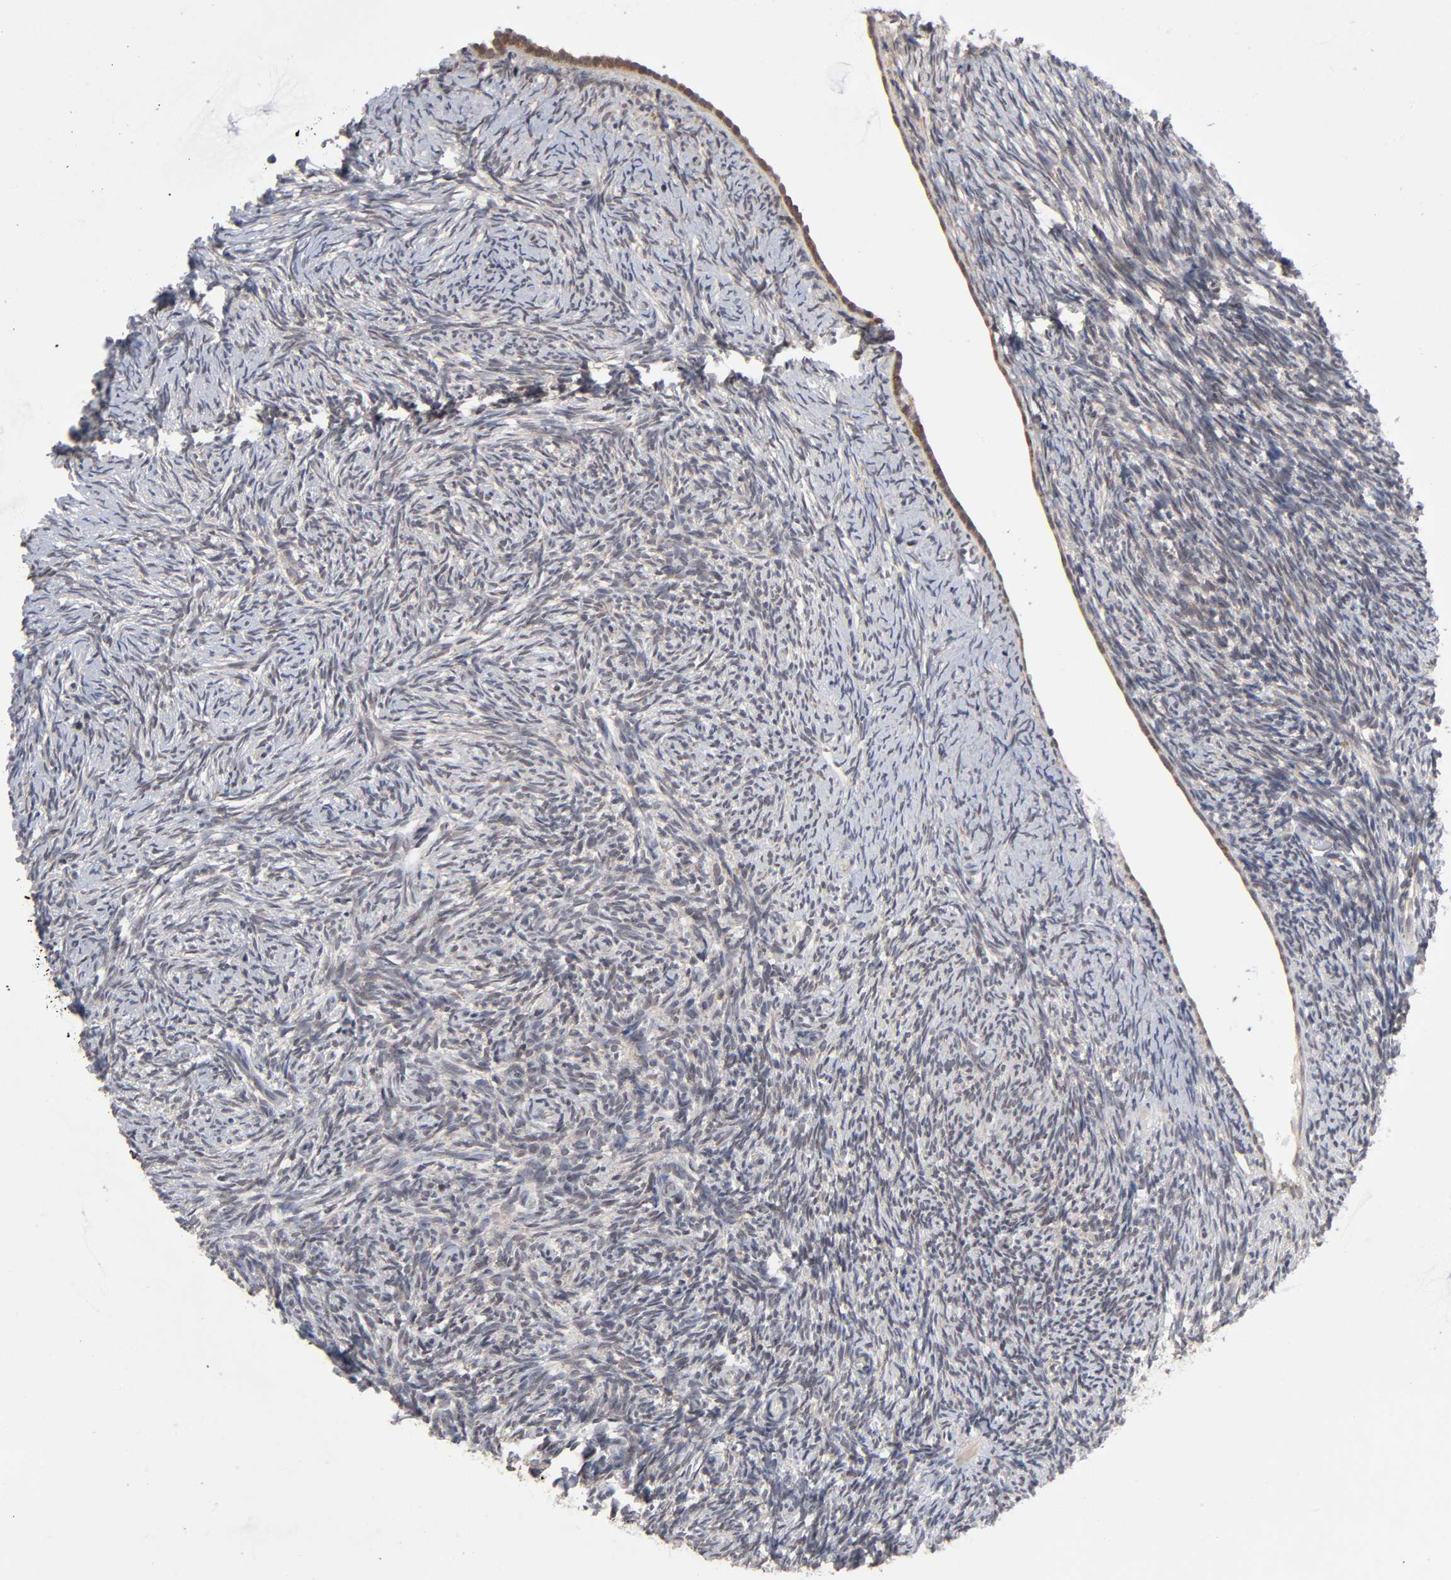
{"staining": {"intensity": "weak", "quantity": "<25%", "location": "cytoplasmic/membranous"}, "tissue": "ovary", "cell_type": "Ovarian stroma cells", "image_type": "normal", "snomed": [{"axis": "morphology", "description": "Normal tissue, NOS"}, {"axis": "topography", "description": "Ovary"}], "caption": "DAB immunohistochemical staining of unremarkable ovary reveals no significant positivity in ovarian stroma cells. (Immunohistochemistry (ihc), brightfield microscopy, high magnification).", "gene": "AUH", "patient": {"sex": "female", "age": 60}}